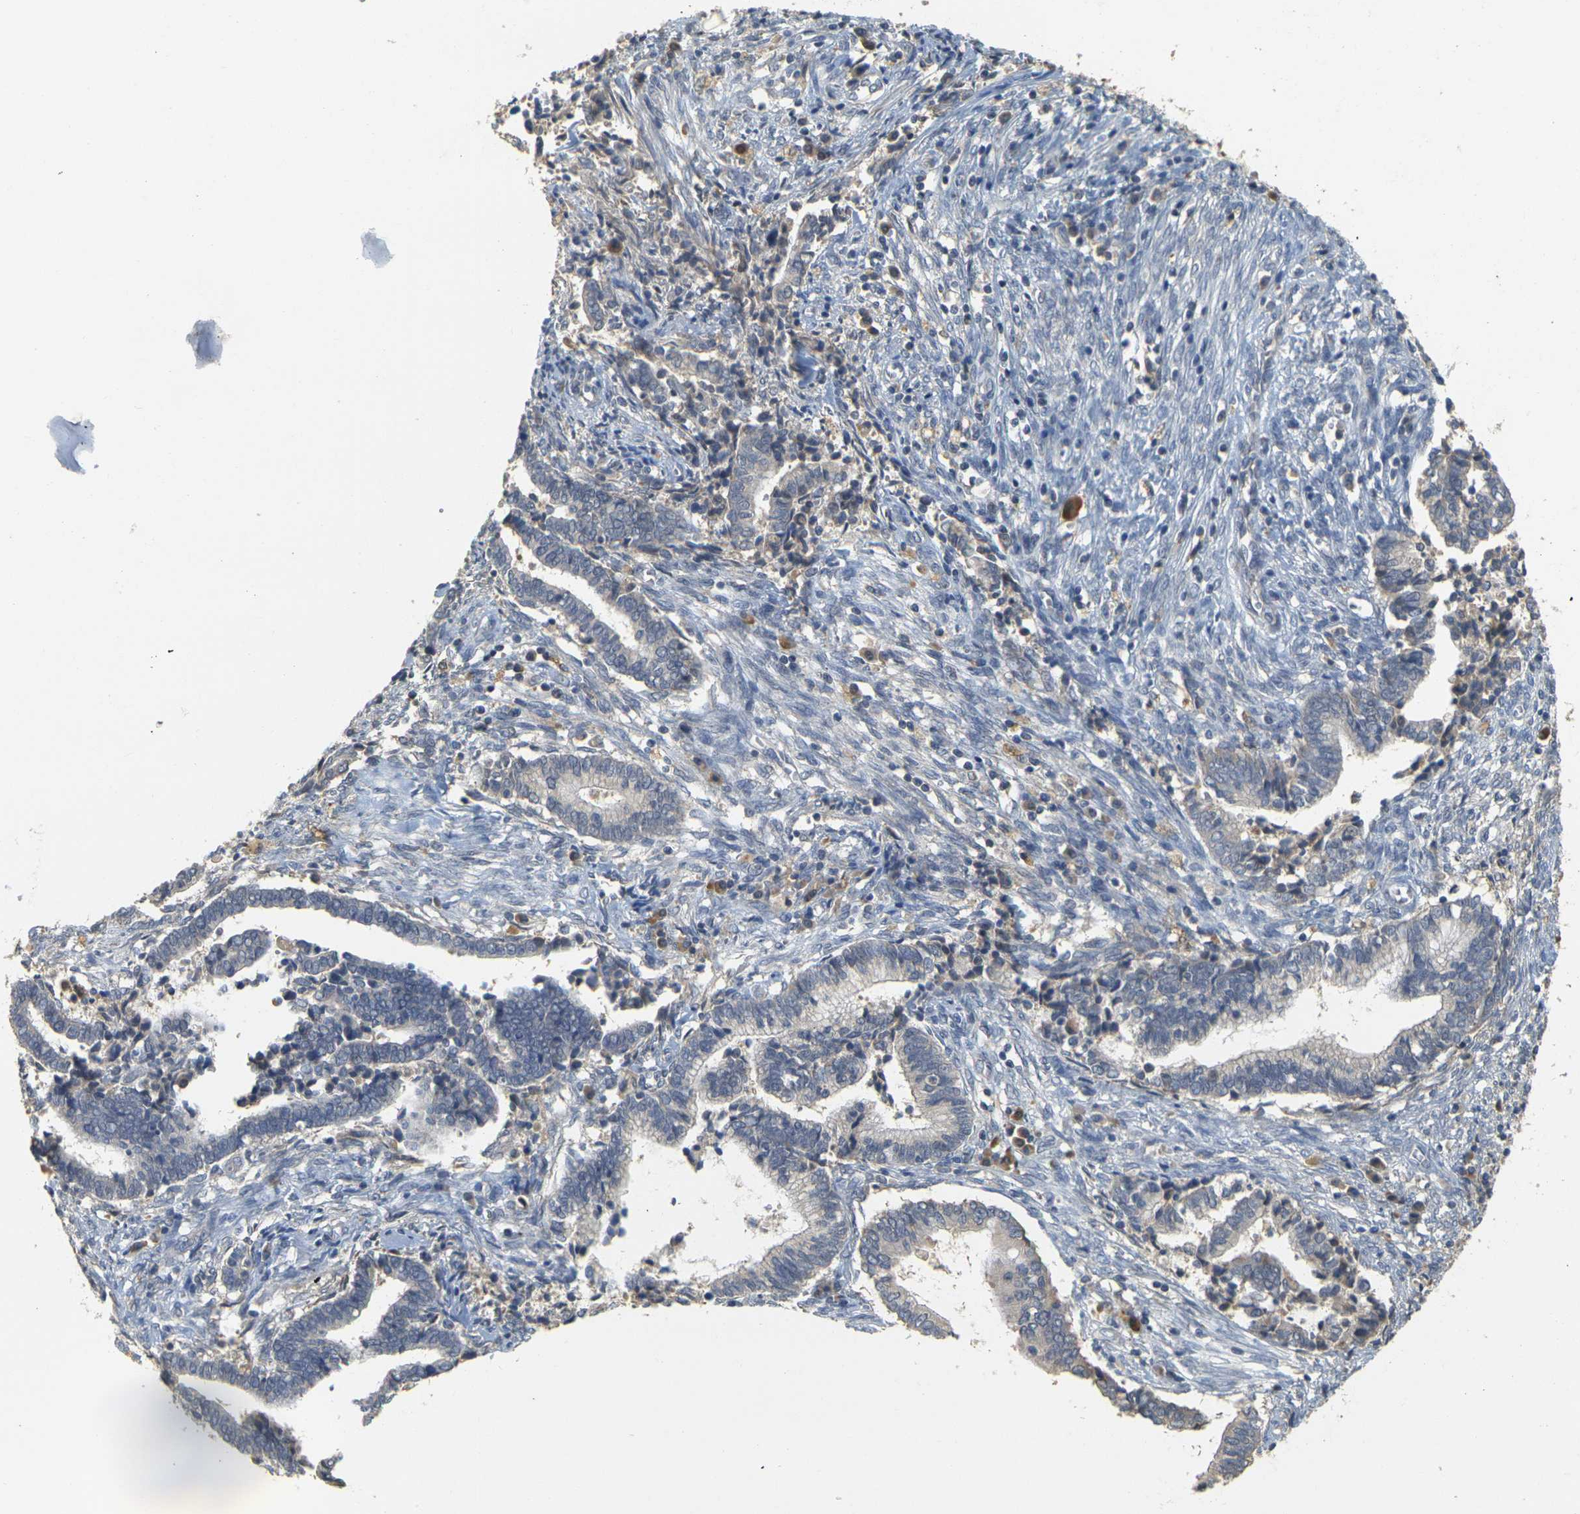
{"staining": {"intensity": "negative", "quantity": "none", "location": "none"}, "tissue": "cervical cancer", "cell_type": "Tumor cells", "image_type": "cancer", "snomed": [{"axis": "morphology", "description": "Adenocarcinoma, NOS"}, {"axis": "topography", "description": "Cervix"}], "caption": "Adenocarcinoma (cervical) was stained to show a protein in brown. There is no significant staining in tumor cells. Nuclei are stained in blue.", "gene": "GDAP1", "patient": {"sex": "female", "age": 44}}